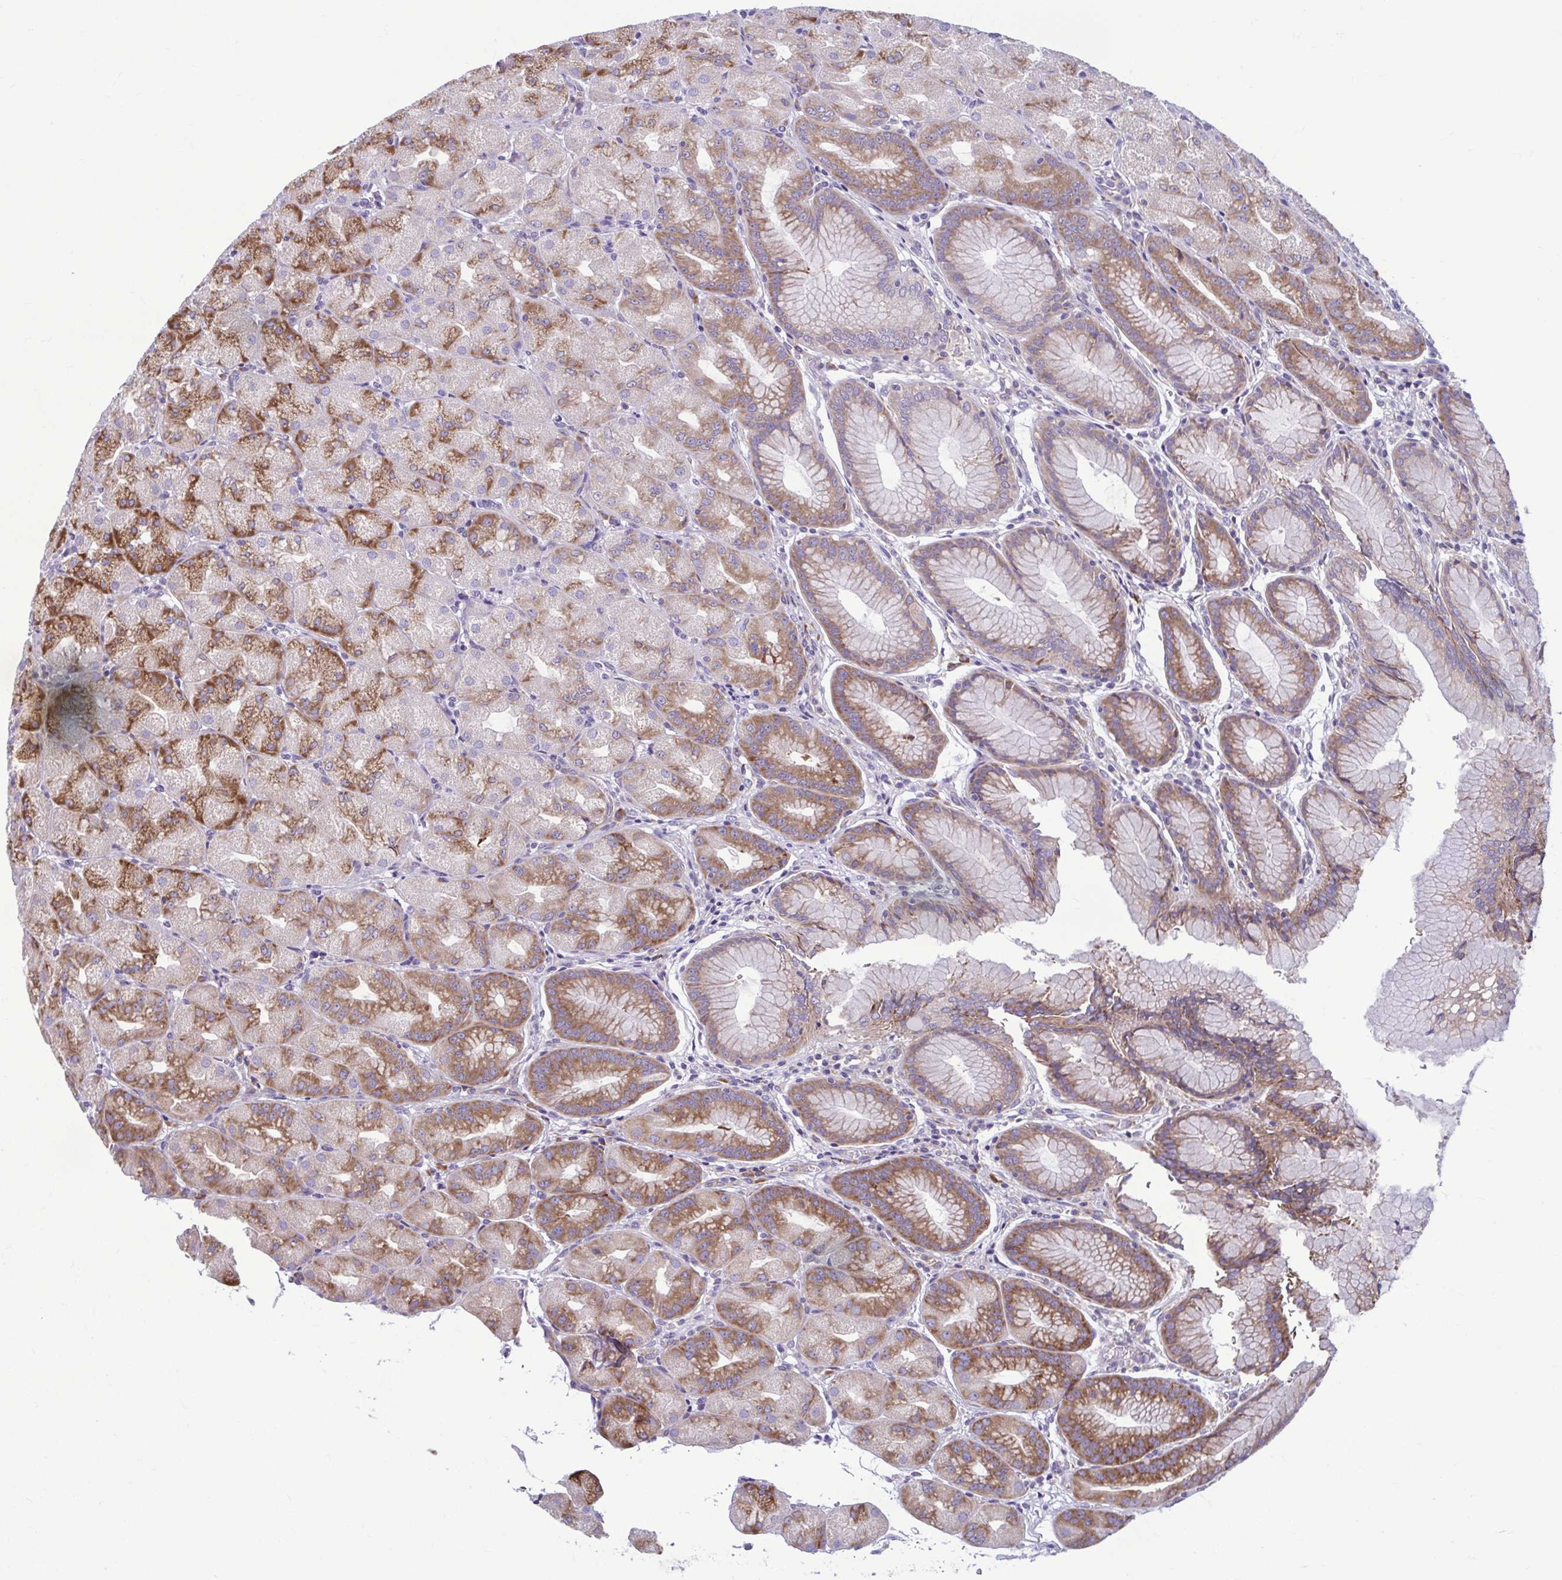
{"staining": {"intensity": "moderate", "quantity": "25%-75%", "location": "cytoplasmic/membranous"}, "tissue": "stomach", "cell_type": "Glandular cells", "image_type": "normal", "snomed": [{"axis": "morphology", "description": "Normal tissue, NOS"}, {"axis": "topography", "description": "Stomach, upper"}, {"axis": "topography", "description": "Stomach"}], "caption": "Immunohistochemistry (IHC) photomicrograph of benign stomach: stomach stained using immunohistochemistry shows medium levels of moderate protein expression localized specifically in the cytoplasmic/membranous of glandular cells, appearing as a cytoplasmic/membranous brown color.", "gene": "RPS16", "patient": {"sex": "male", "age": 48}}